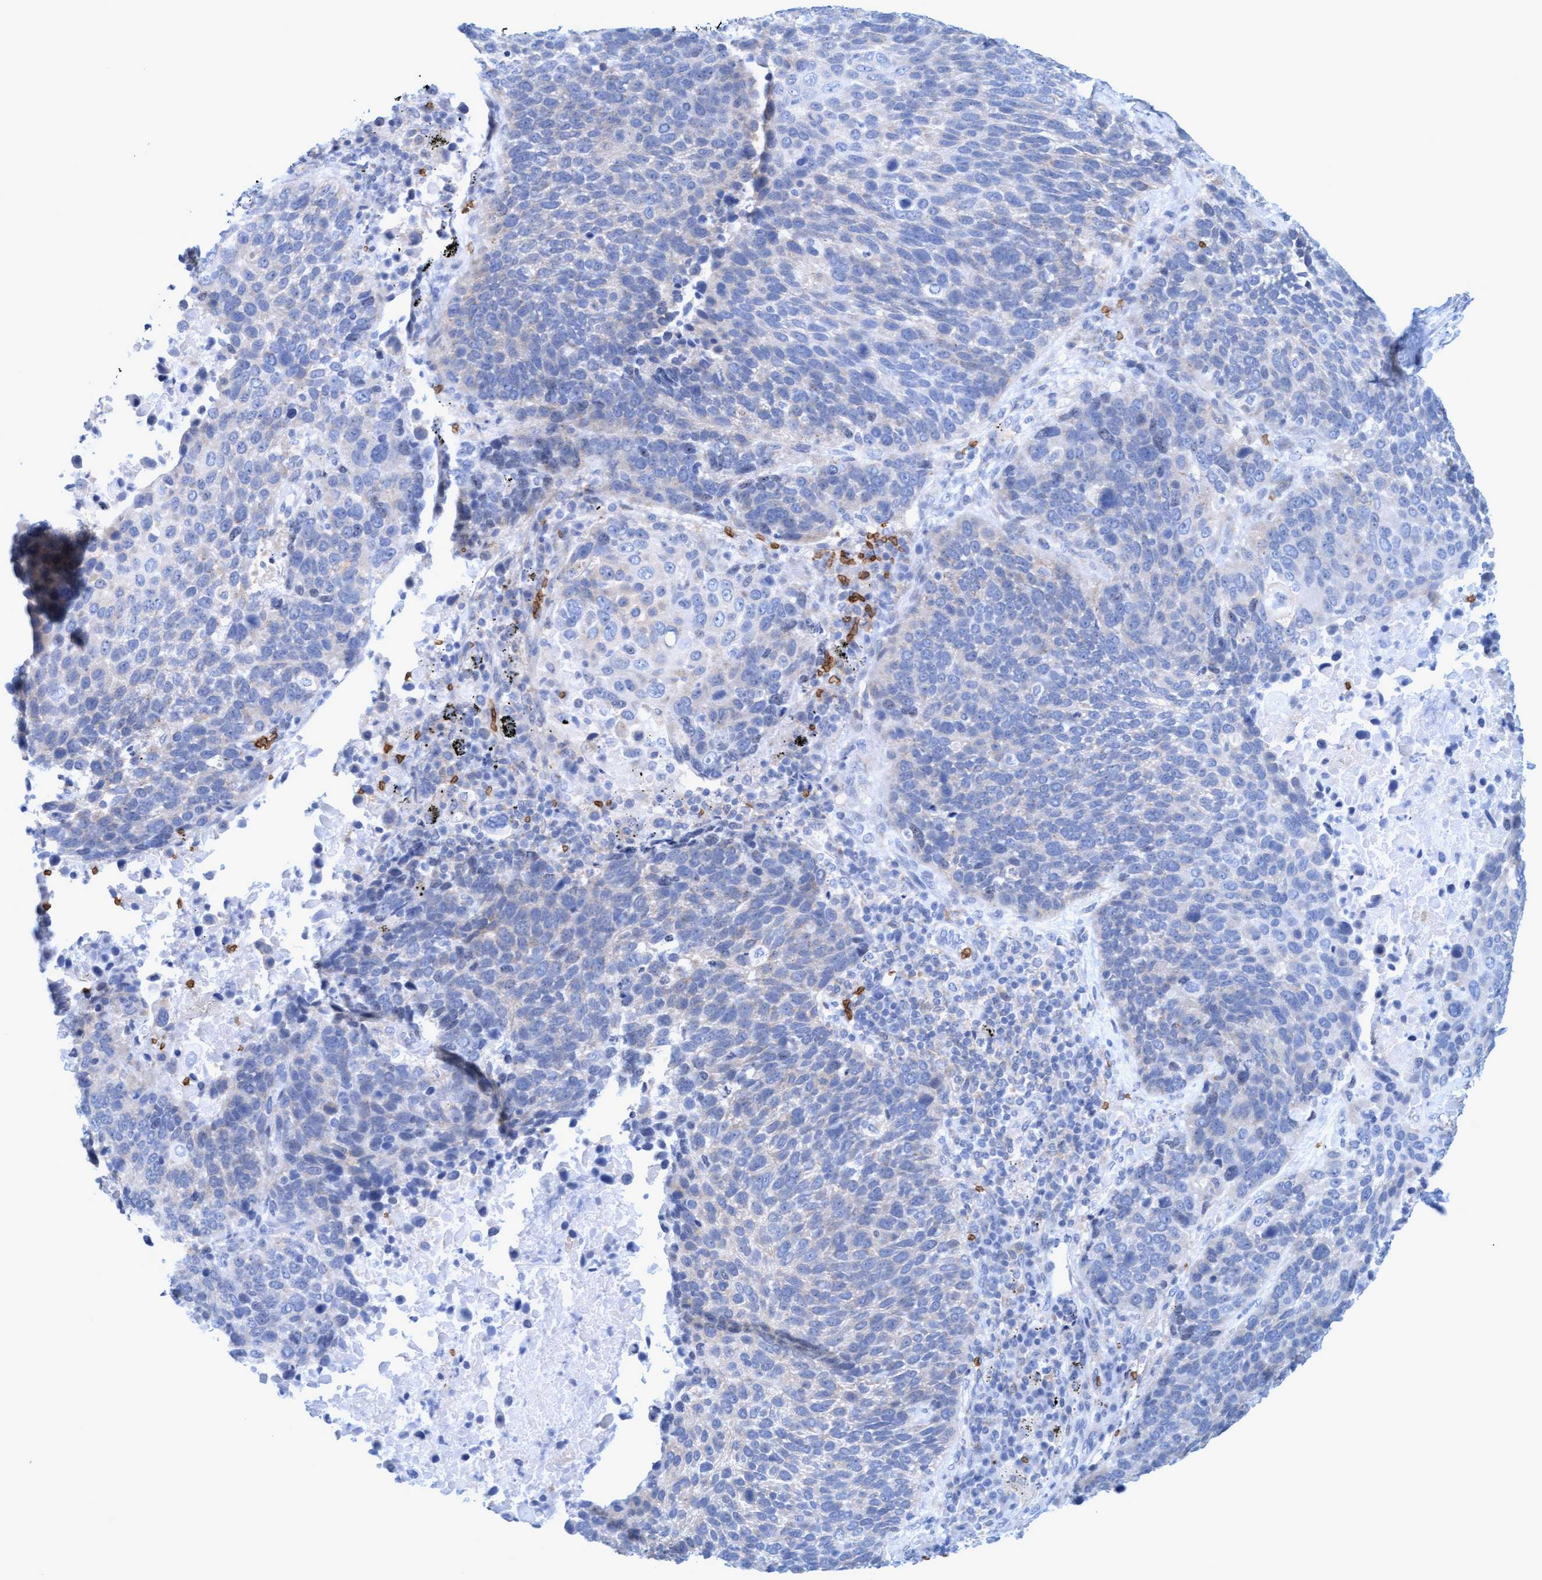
{"staining": {"intensity": "negative", "quantity": "none", "location": "none"}, "tissue": "lung cancer", "cell_type": "Tumor cells", "image_type": "cancer", "snomed": [{"axis": "morphology", "description": "Squamous cell carcinoma, NOS"}, {"axis": "topography", "description": "Lung"}], "caption": "Immunohistochemistry photomicrograph of neoplastic tissue: squamous cell carcinoma (lung) stained with DAB demonstrates no significant protein staining in tumor cells.", "gene": "SPEM2", "patient": {"sex": "male", "age": 66}}